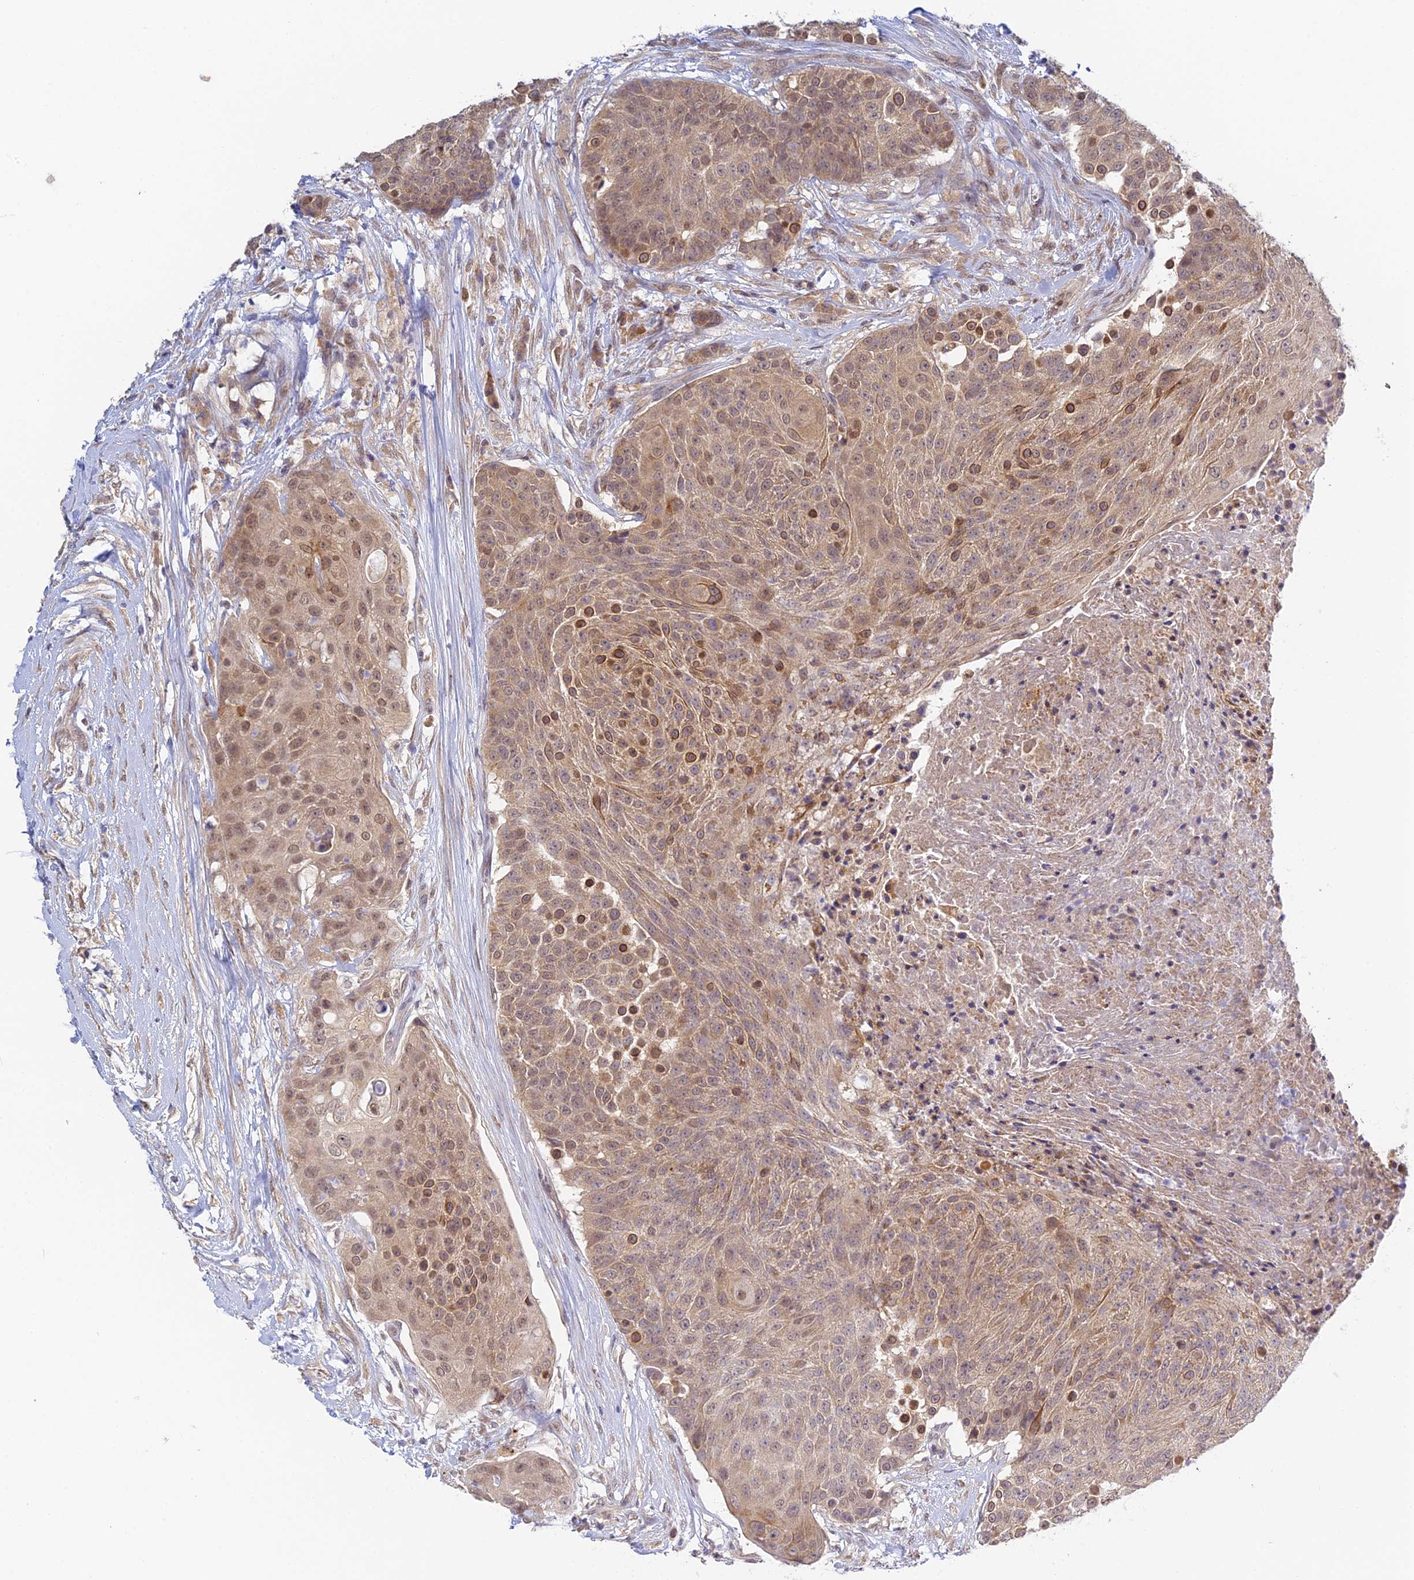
{"staining": {"intensity": "moderate", "quantity": ">75%", "location": "cytoplasmic/membranous,nuclear"}, "tissue": "urothelial cancer", "cell_type": "Tumor cells", "image_type": "cancer", "snomed": [{"axis": "morphology", "description": "Urothelial carcinoma, High grade"}, {"axis": "topography", "description": "Urinary bladder"}], "caption": "A high-resolution photomicrograph shows immunohistochemistry (IHC) staining of high-grade urothelial carcinoma, which shows moderate cytoplasmic/membranous and nuclear staining in about >75% of tumor cells. Nuclei are stained in blue.", "gene": "SKIC8", "patient": {"sex": "female", "age": 63}}